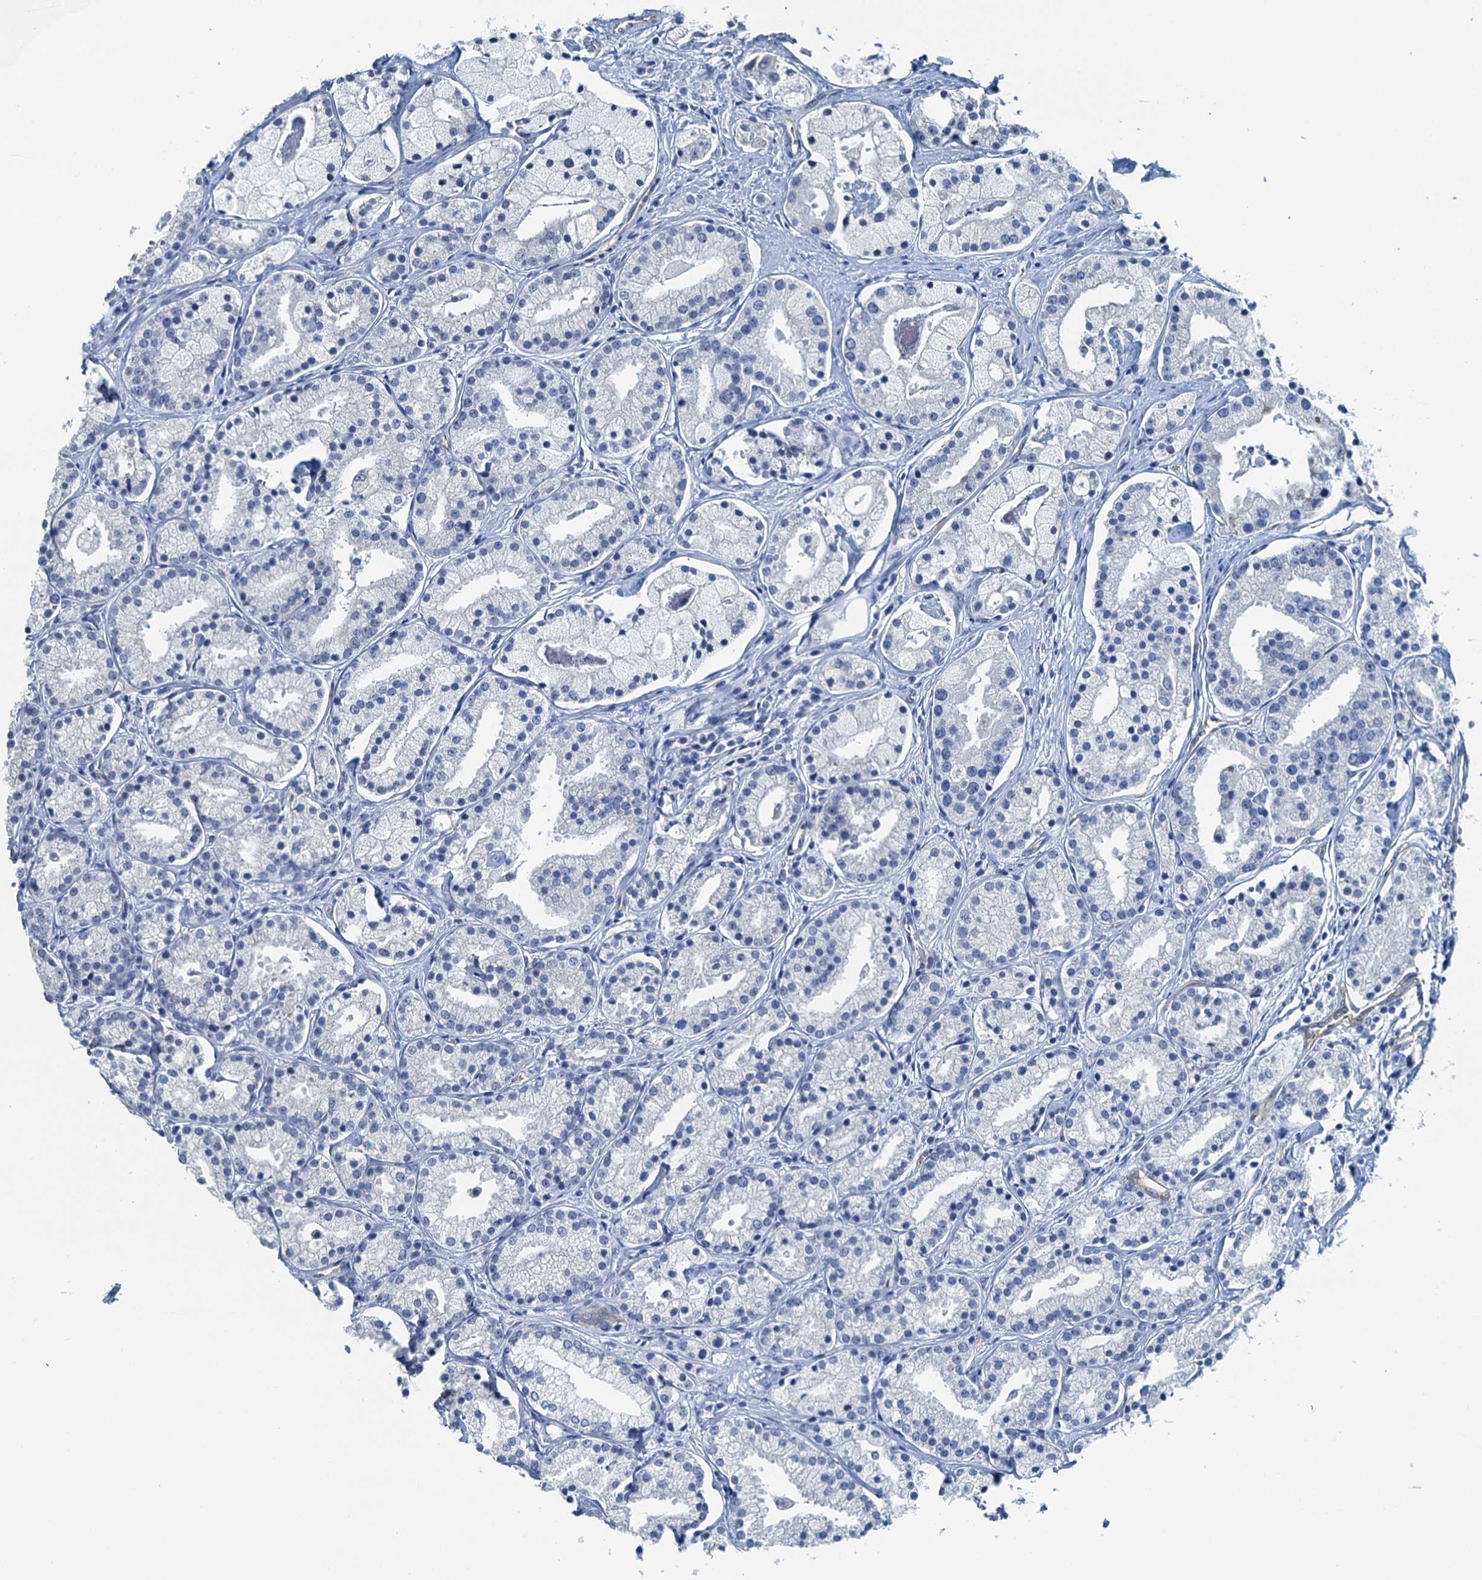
{"staining": {"intensity": "negative", "quantity": "none", "location": "none"}, "tissue": "prostate cancer", "cell_type": "Tumor cells", "image_type": "cancer", "snomed": [{"axis": "morphology", "description": "Adenocarcinoma, High grade"}, {"axis": "topography", "description": "Prostate"}], "caption": "The image displays no significant staining in tumor cells of prostate cancer.", "gene": "GFOD2", "patient": {"sex": "male", "age": 69}}